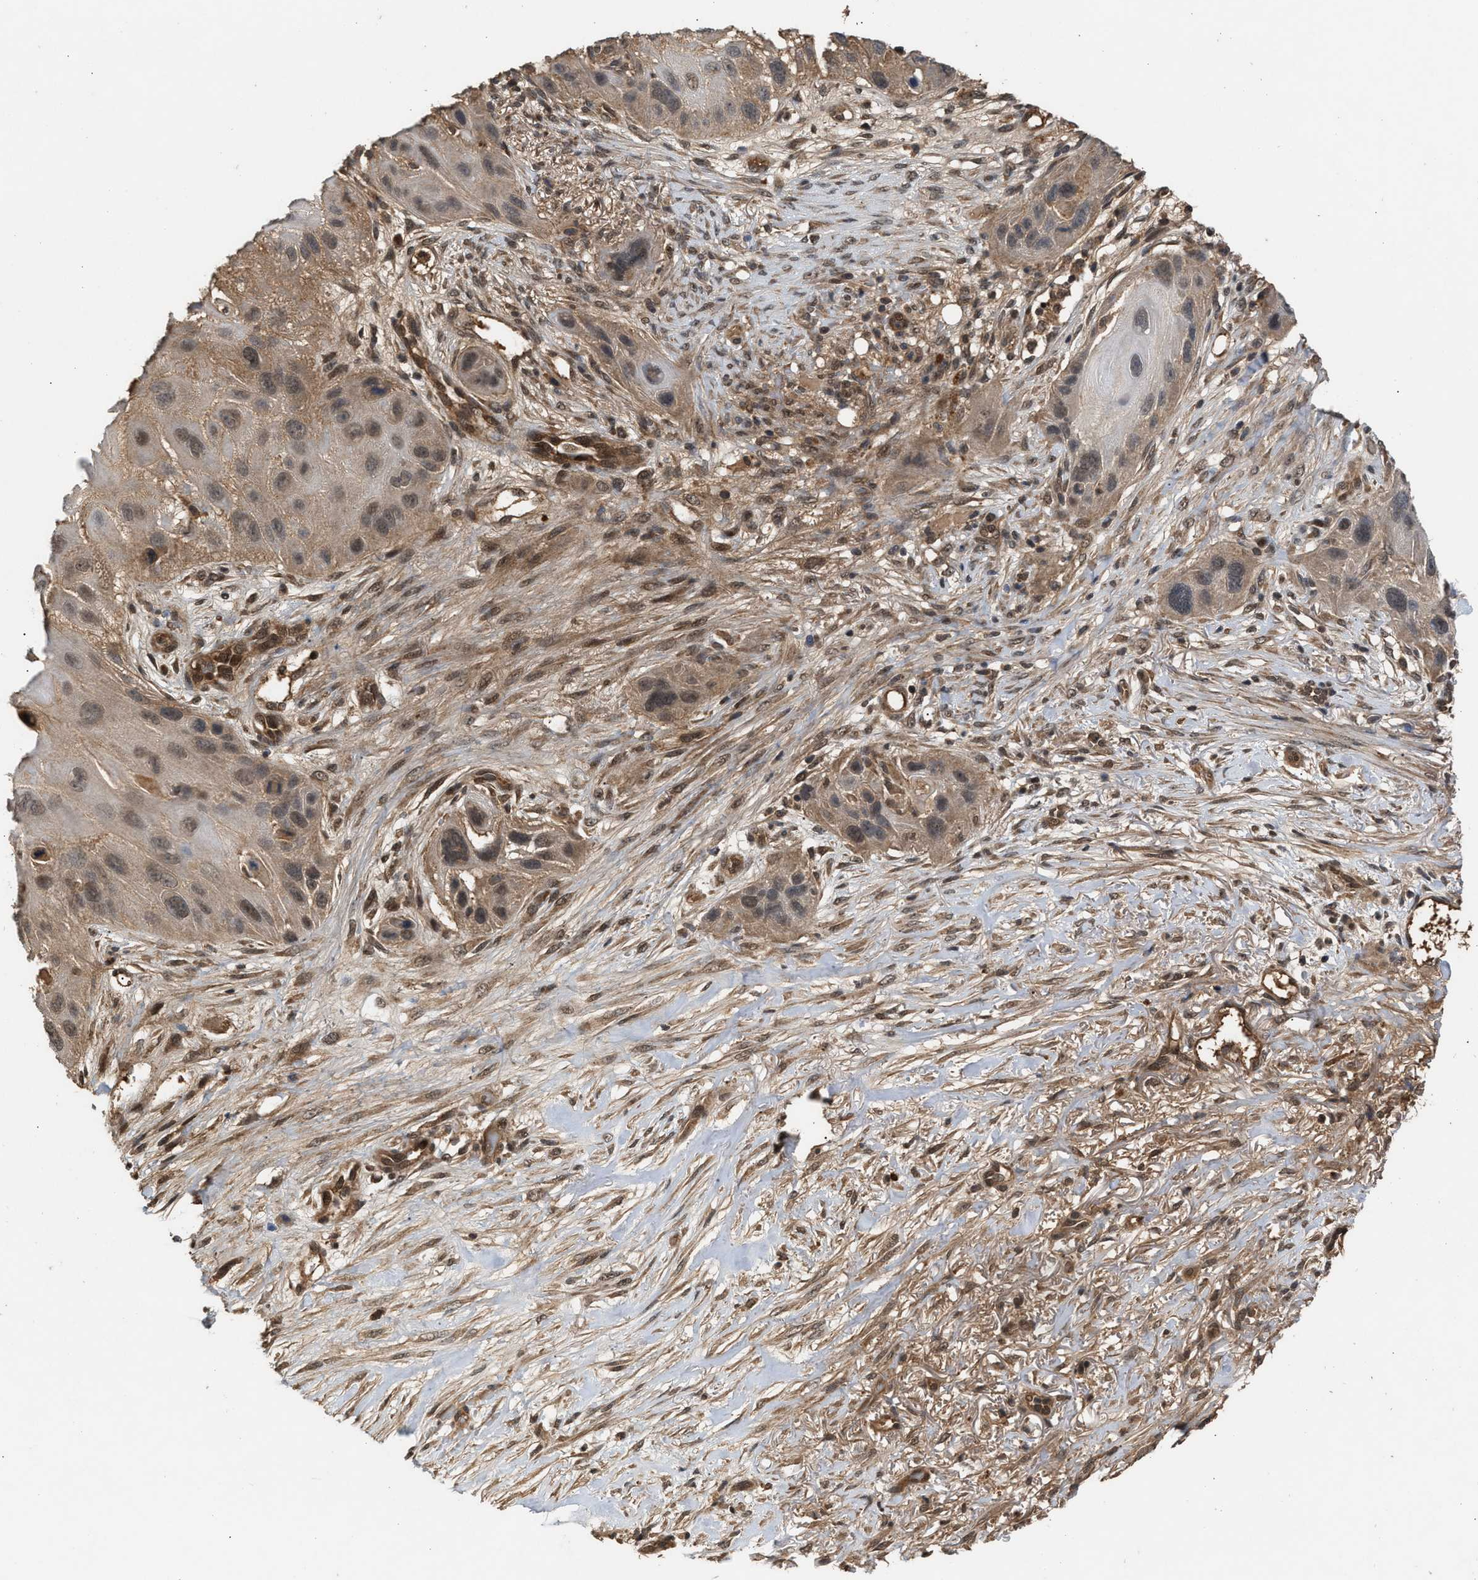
{"staining": {"intensity": "weak", "quantity": ">75%", "location": "cytoplasmic/membranous,nuclear"}, "tissue": "skin cancer", "cell_type": "Tumor cells", "image_type": "cancer", "snomed": [{"axis": "morphology", "description": "Squamous cell carcinoma, NOS"}, {"axis": "topography", "description": "Skin"}], "caption": "IHC histopathology image of skin squamous cell carcinoma stained for a protein (brown), which shows low levels of weak cytoplasmic/membranous and nuclear expression in about >75% of tumor cells.", "gene": "RUSC2", "patient": {"sex": "female", "age": 77}}